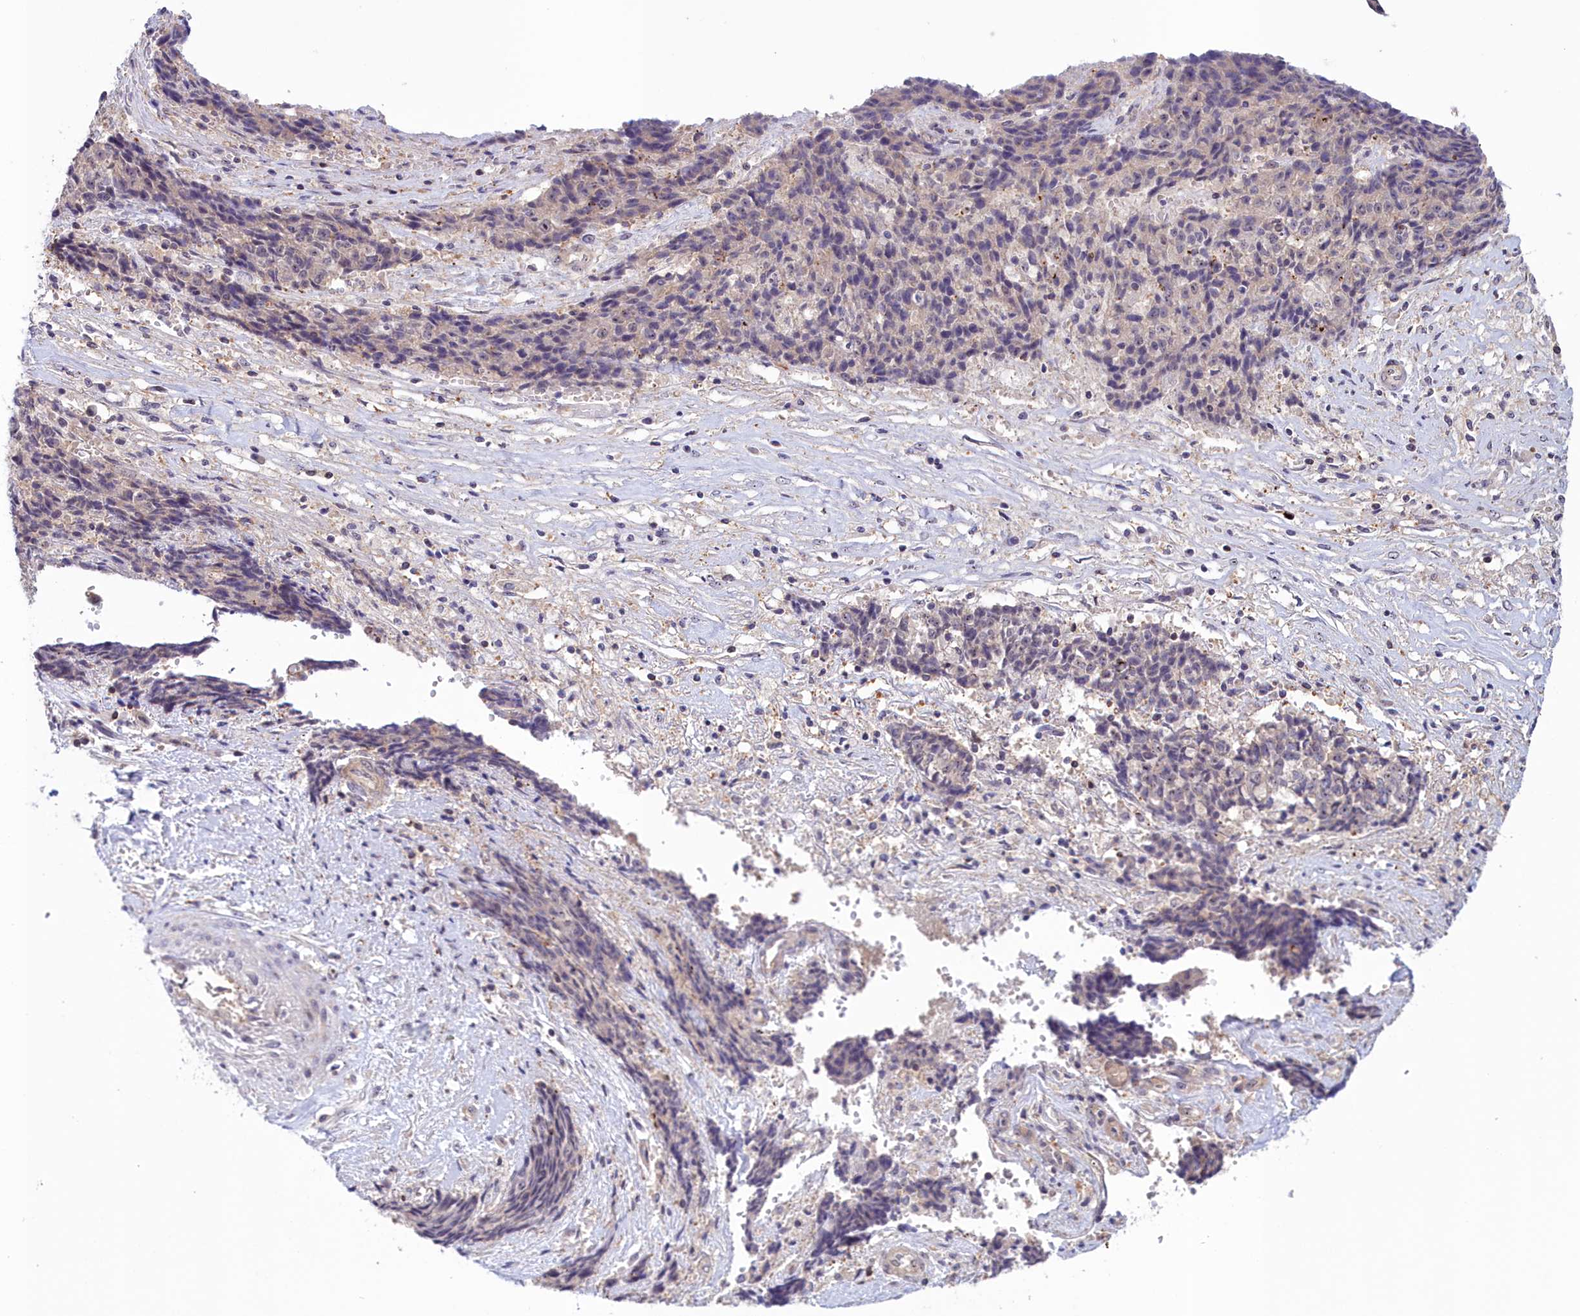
{"staining": {"intensity": "negative", "quantity": "none", "location": "none"}, "tissue": "ovarian cancer", "cell_type": "Tumor cells", "image_type": "cancer", "snomed": [{"axis": "morphology", "description": "Carcinoma, endometroid"}, {"axis": "topography", "description": "Ovary"}], "caption": "Tumor cells are negative for brown protein staining in ovarian cancer.", "gene": "NEURL4", "patient": {"sex": "female", "age": 42}}